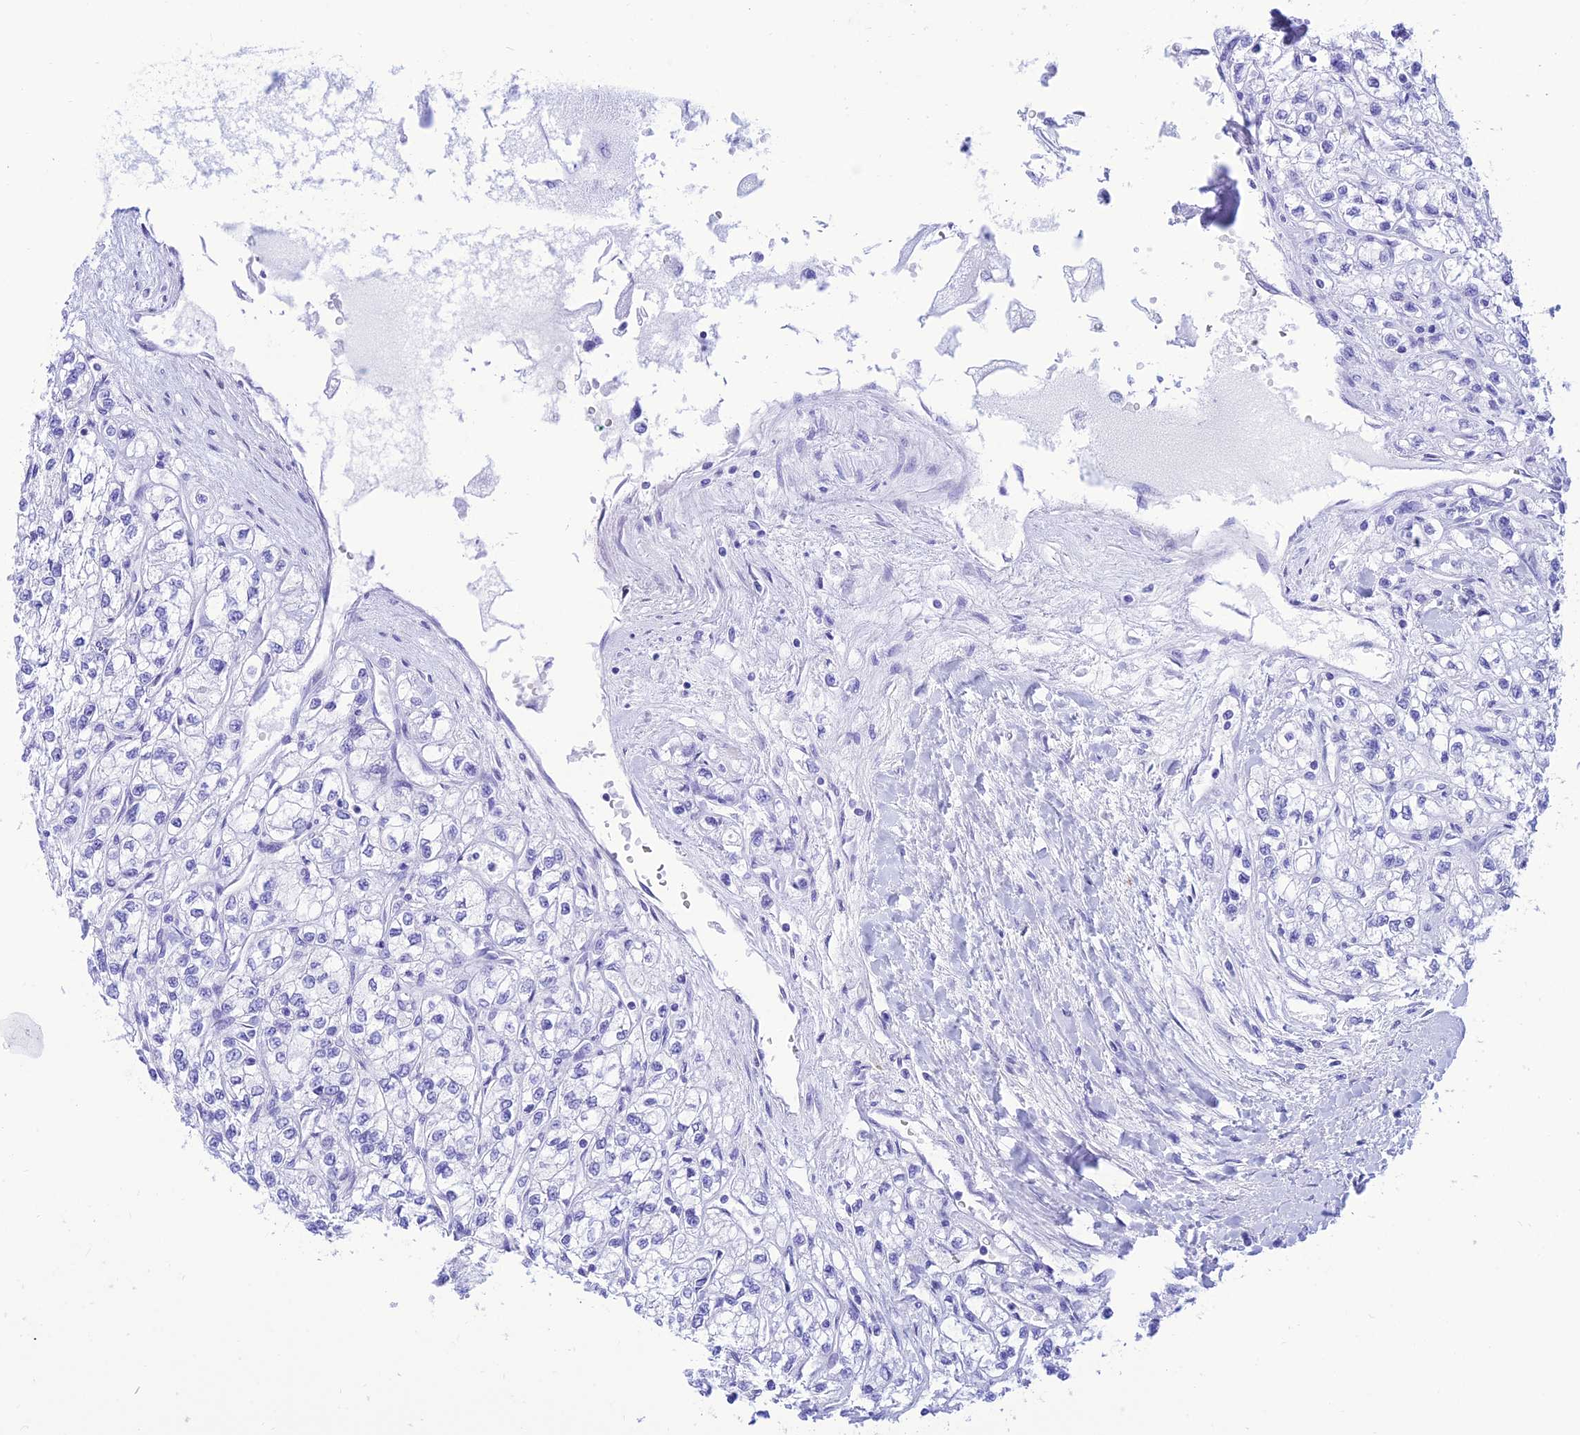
{"staining": {"intensity": "negative", "quantity": "none", "location": "none"}, "tissue": "renal cancer", "cell_type": "Tumor cells", "image_type": "cancer", "snomed": [{"axis": "morphology", "description": "Adenocarcinoma, NOS"}, {"axis": "topography", "description": "Kidney"}], "caption": "IHC histopathology image of neoplastic tissue: renal cancer (adenocarcinoma) stained with DAB (3,3'-diaminobenzidine) shows no significant protein positivity in tumor cells. (DAB IHC visualized using brightfield microscopy, high magnification).", "gene": "PRNP", "patient": {"sex": "male", "age": 80}}